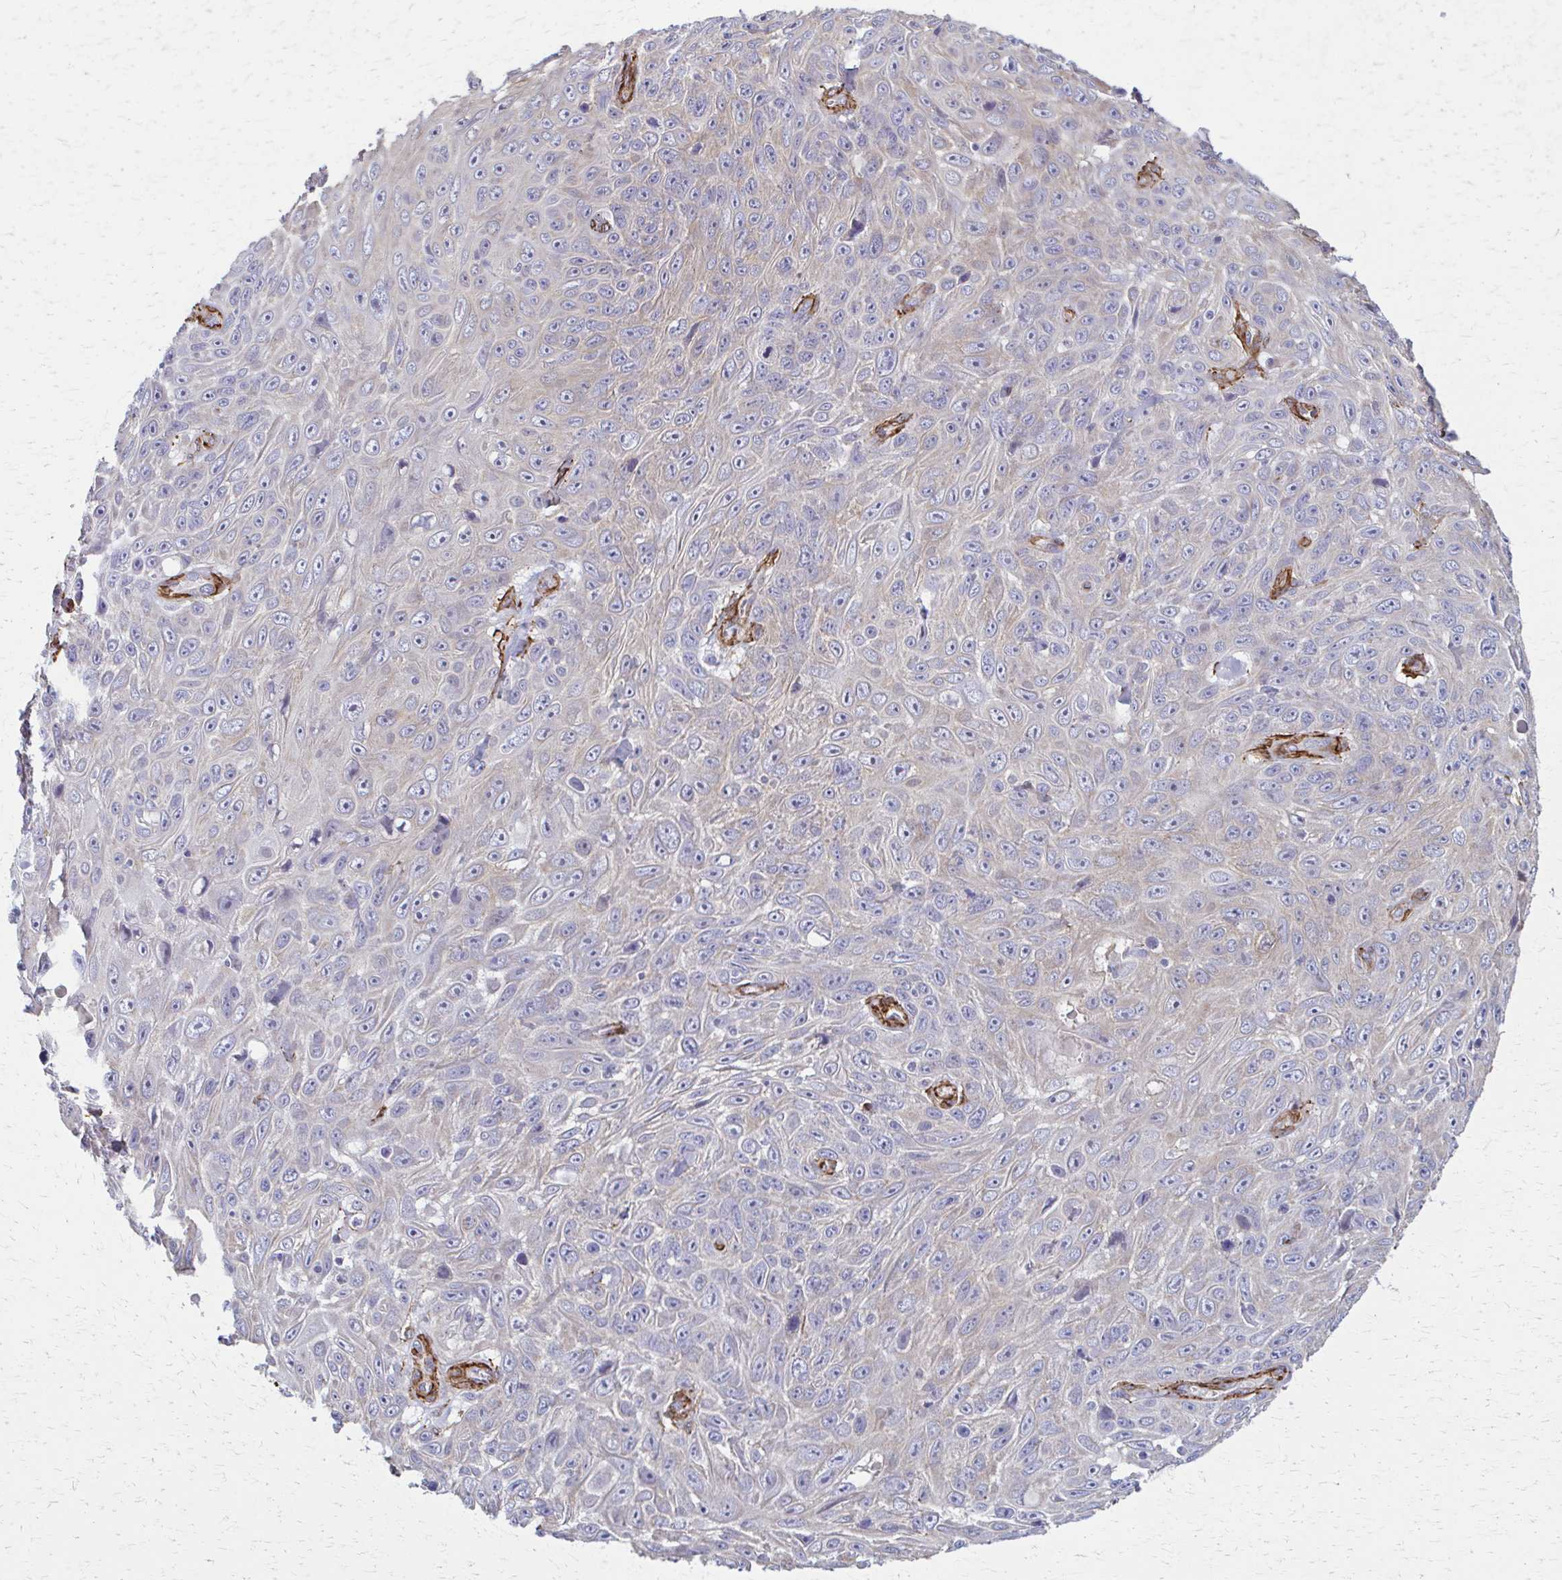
{"staining": {"intensity": "negative", "quantity": "none", "location": "none"}, "tissue": "skin cancer", "cell_type": "Tumor cells", "image_type": "cancer", "snomed": [{"axis": "morphology", "description": "Squamous cell carcinoma, NOS"}, {"axis": "topography", "description": "Skin"}], "caption": "Tumor cells are negative for protein expression in human skin cancer. Brightfield microscopy of IHC stained with DAB (brown) and hematoxylin (blue), captured at high magnification.", "gene": "TIMMDC1", "patient": {"sex": "male", "age": 82}}